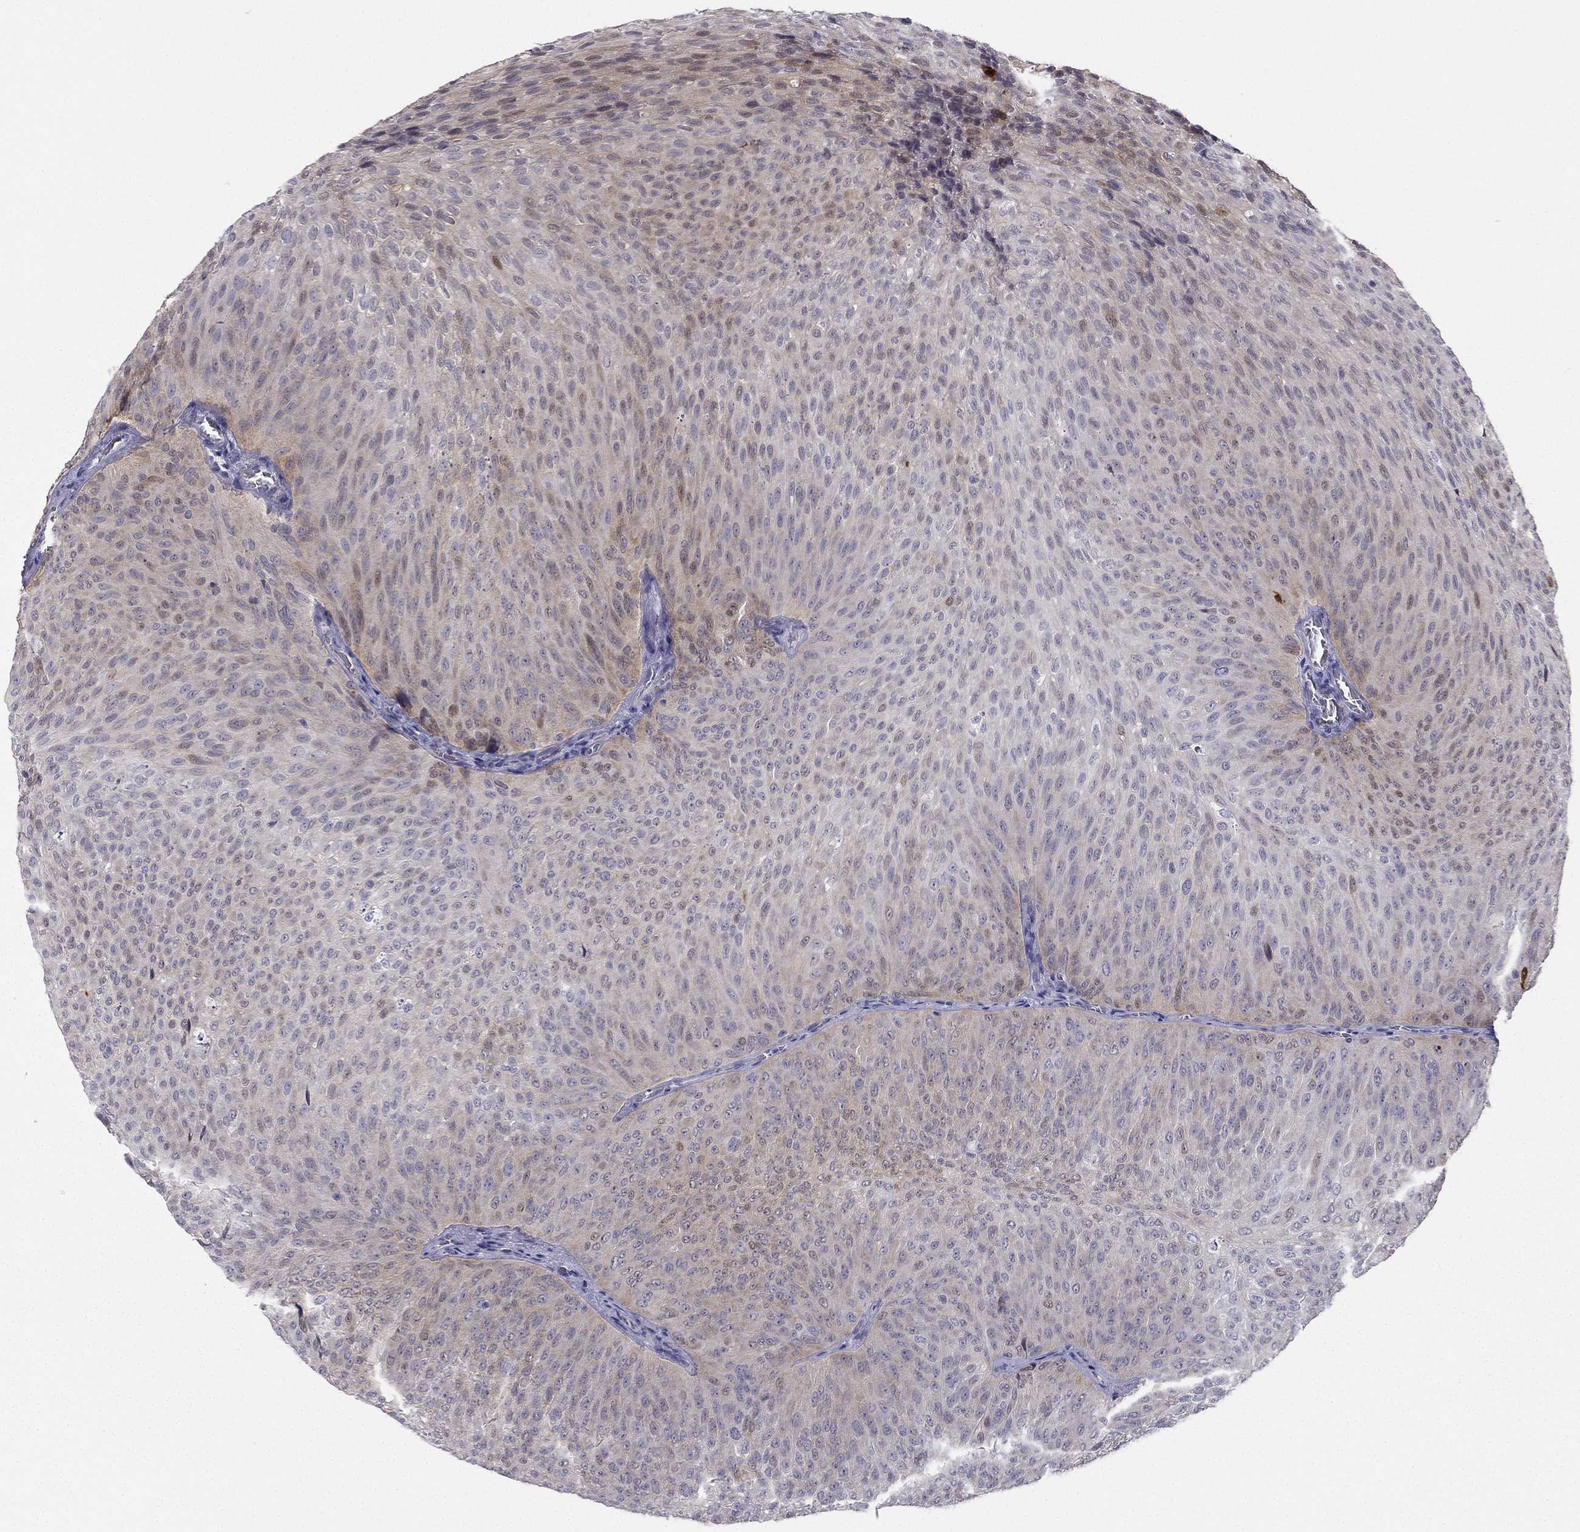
{"staining": {"intensity": "moderate", "quantity": "<25%", "location": "nuclear"}, "tissue": "urothelial cancer", "cell_type": "Tumor cells", "image_type": "cancer", "snomed": [{"axis": "morphology", "description": "Urothelial carcinoma, Low grade"}, {"axis": "topography", "description": "Urinary bladder"}], "caption": "Immunohistochemistry image of urothelial carcinoma (low-grade) stained for a protein (brown), which reveals low levels of moderate nuclear expression in about <25% of tumor cells.", "gene": "RSPH14", "patient": {"sex": "male", "age": 78}}